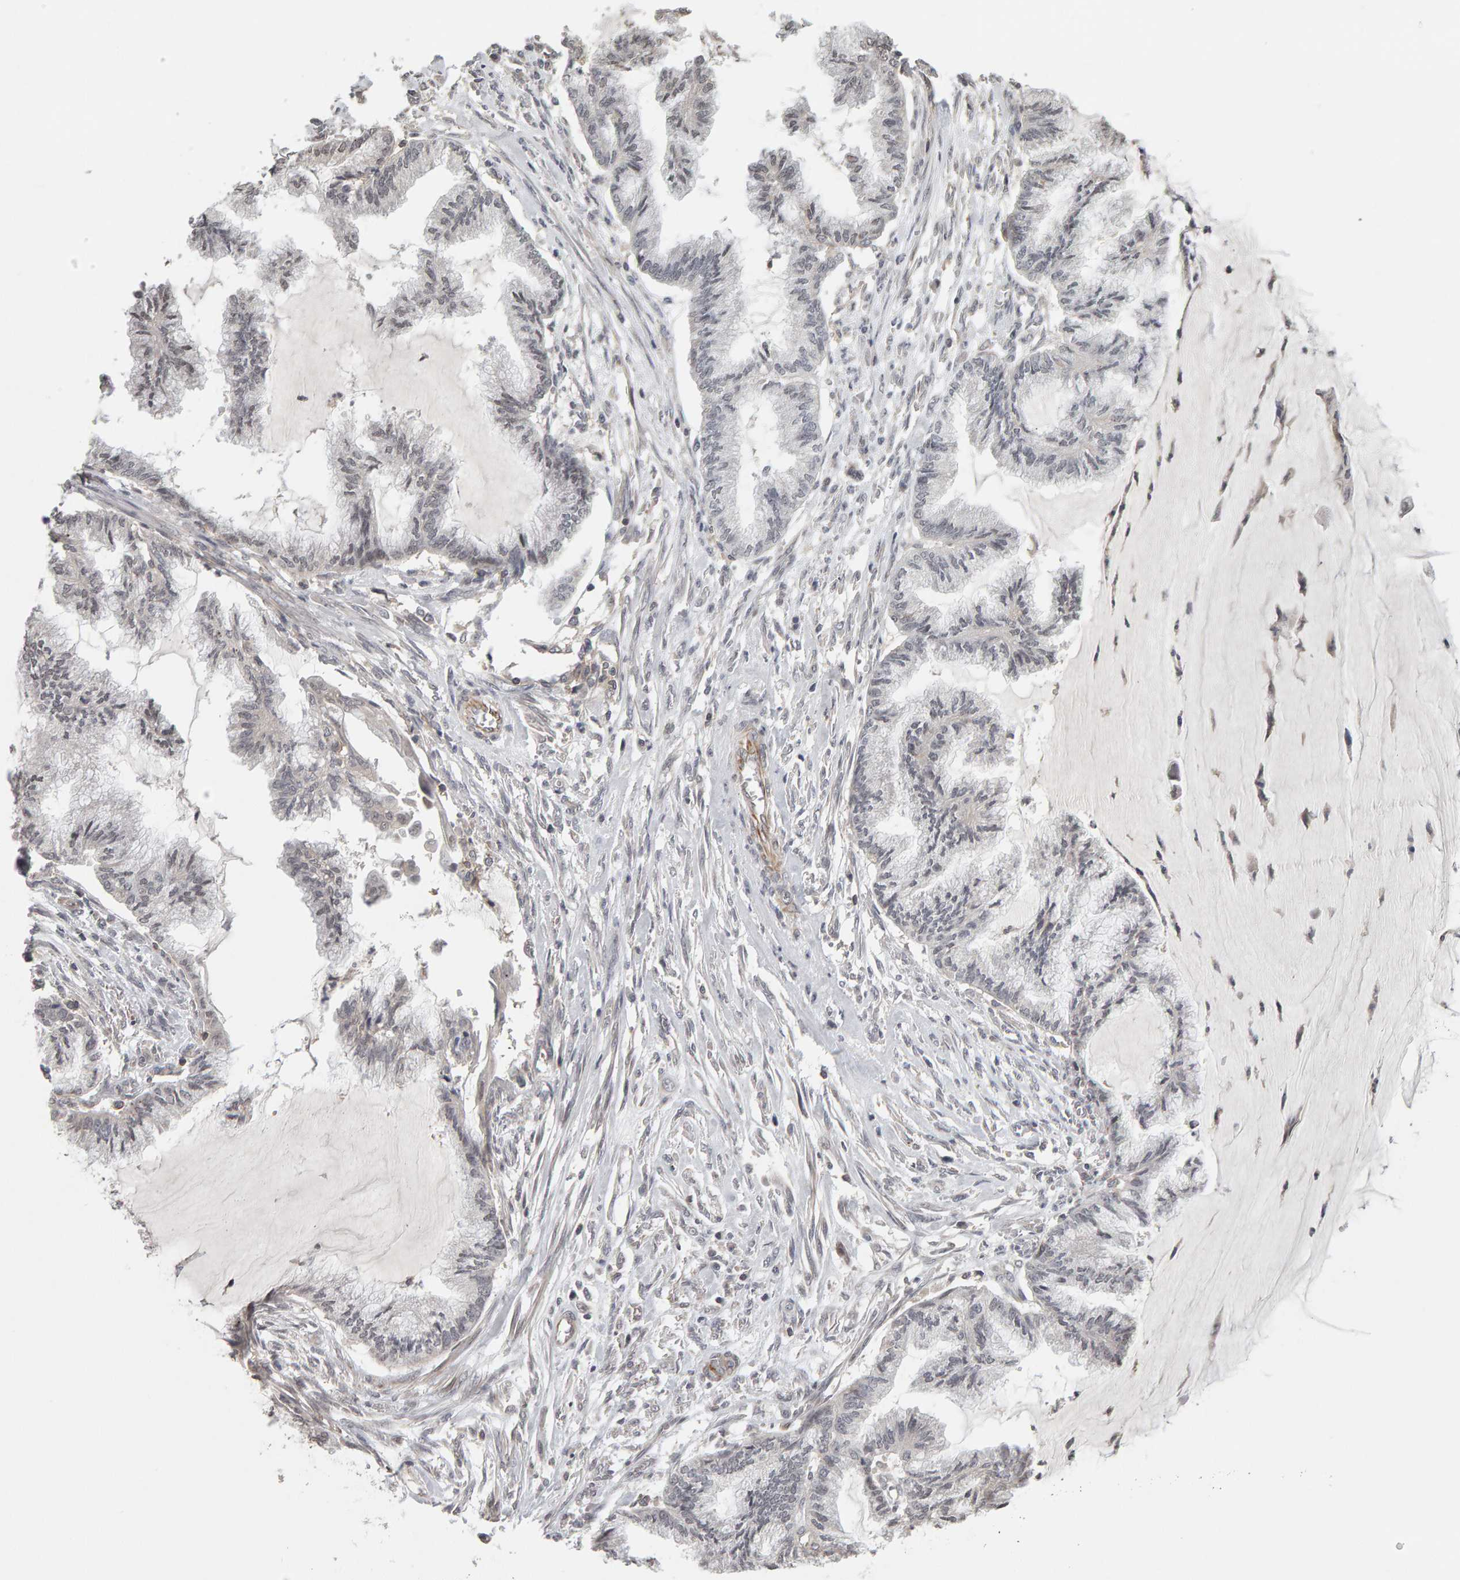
{"staining": {"intensity": "negative", "quantity": "none", "location": "none"}, "tissue": "endometrial cancer", "cell_type": "Tumor cells", "image_type": "cancer", "snomed": [{"axis": "morphology", "description": "Adenocarcinoma, NOS"}, {"axis": "topography", "description": "Endometrium"}], "caption": "Immunohistochemistry (IHC) of endometrial adenocarcinoma shows no positivity in tumor cells. (Stains: DAB immunohistochemistry with hematoxylin counter stain, Microscopy: brightfield microscopy at high magnification).", "gene": "TEFM", "patient": {"sex": "female", "age": 86}}